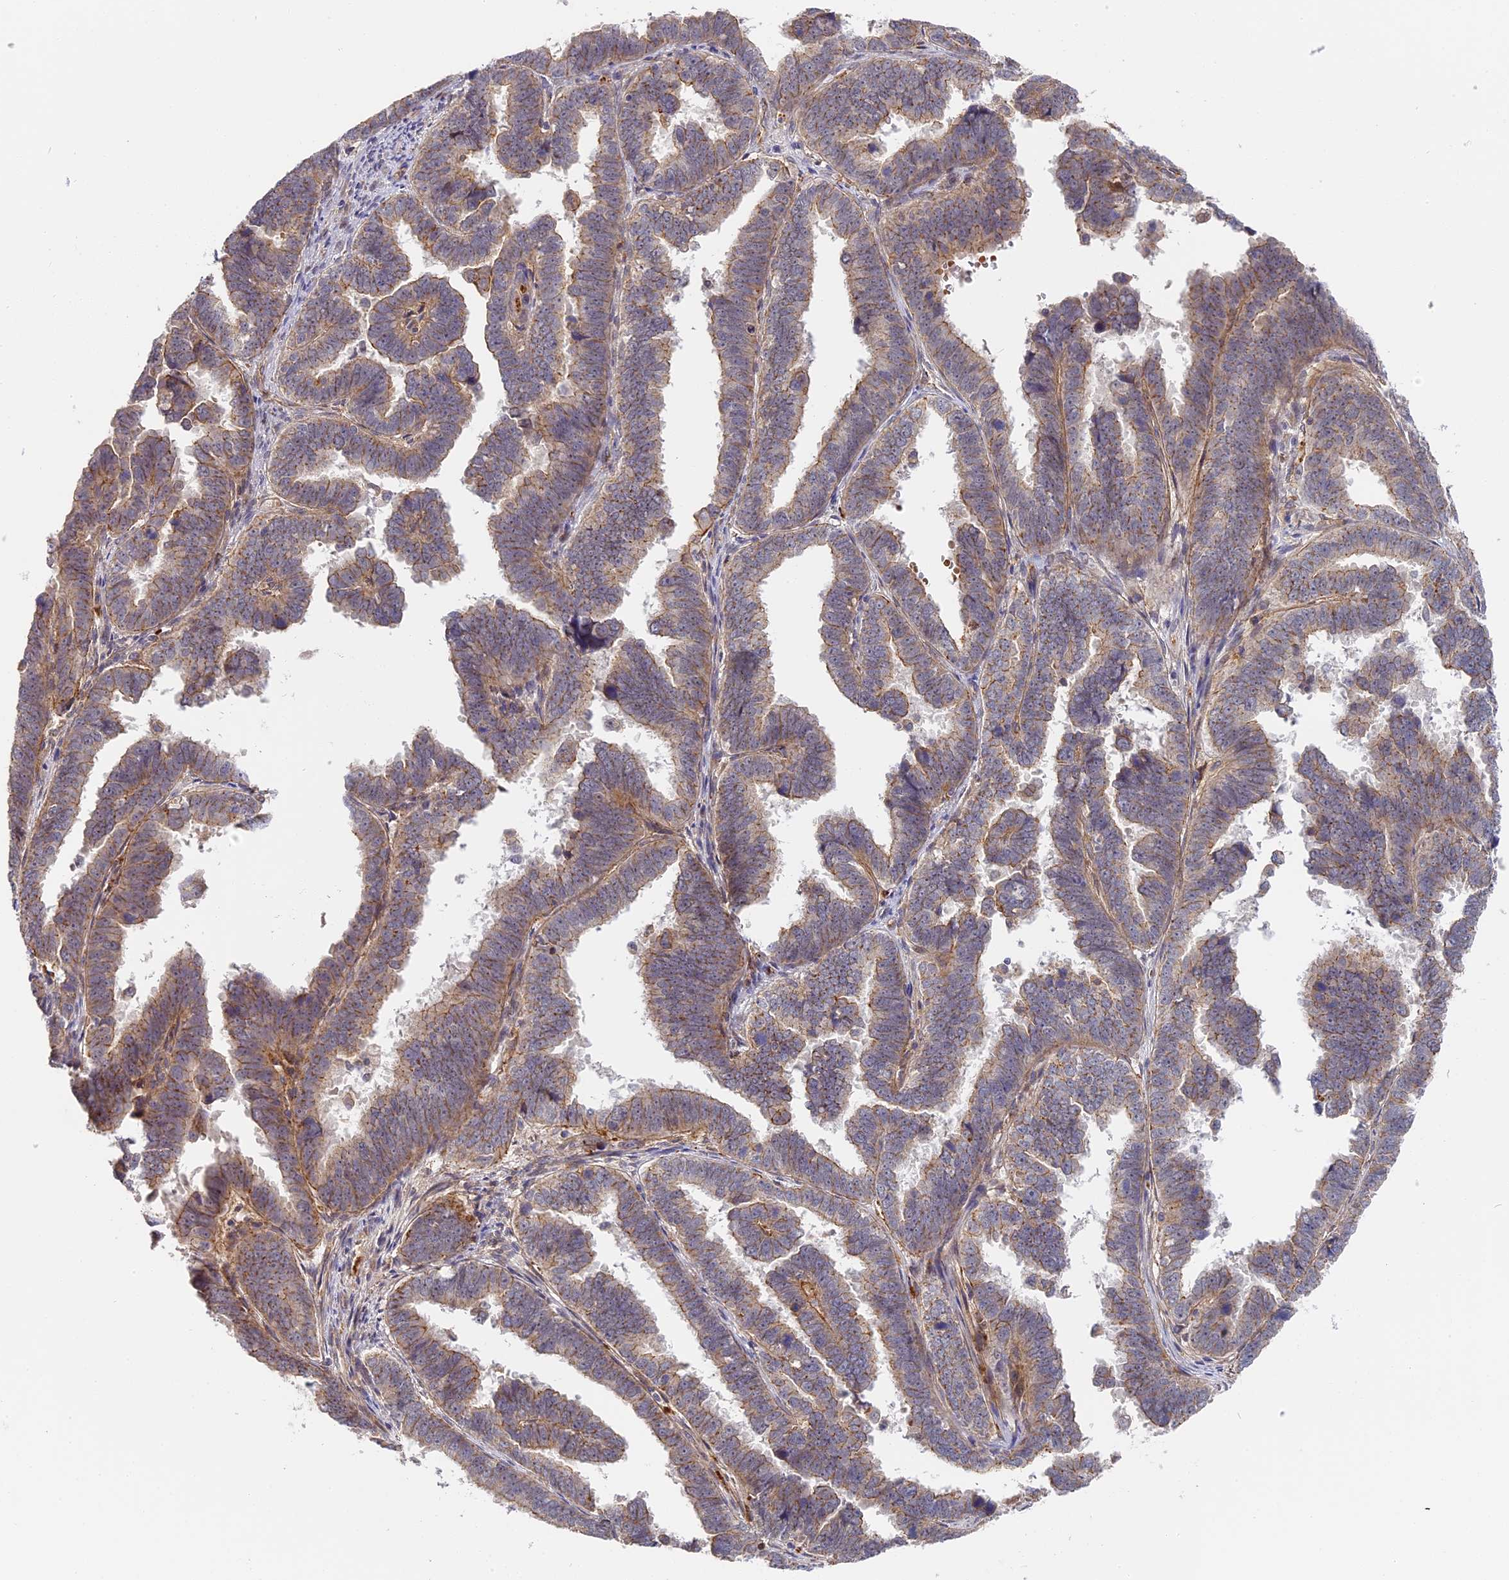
{"staining": {"intensity": "weak", "quantity": ">75%", "location": "cytoplasmic/membranous"}, "tissue": "endometrial cancer", "cell_type": "Tumor cells", "image_type": "cancer", "snomed": [{"axis": "morphology", "description": "Adenocarcinoma, NOS"}, {"axis": "topography", "description": "Endometrium"}], "caption": "DAB (3,3'-diaminobenzidine) immunohistochemical staining of endometrial cancer displays weak cytoplasmic/membranous protein expression in approximately >75% of tumor cells.", "gene": "MISP3", "patient": {"sex": "female", "age": 75}}